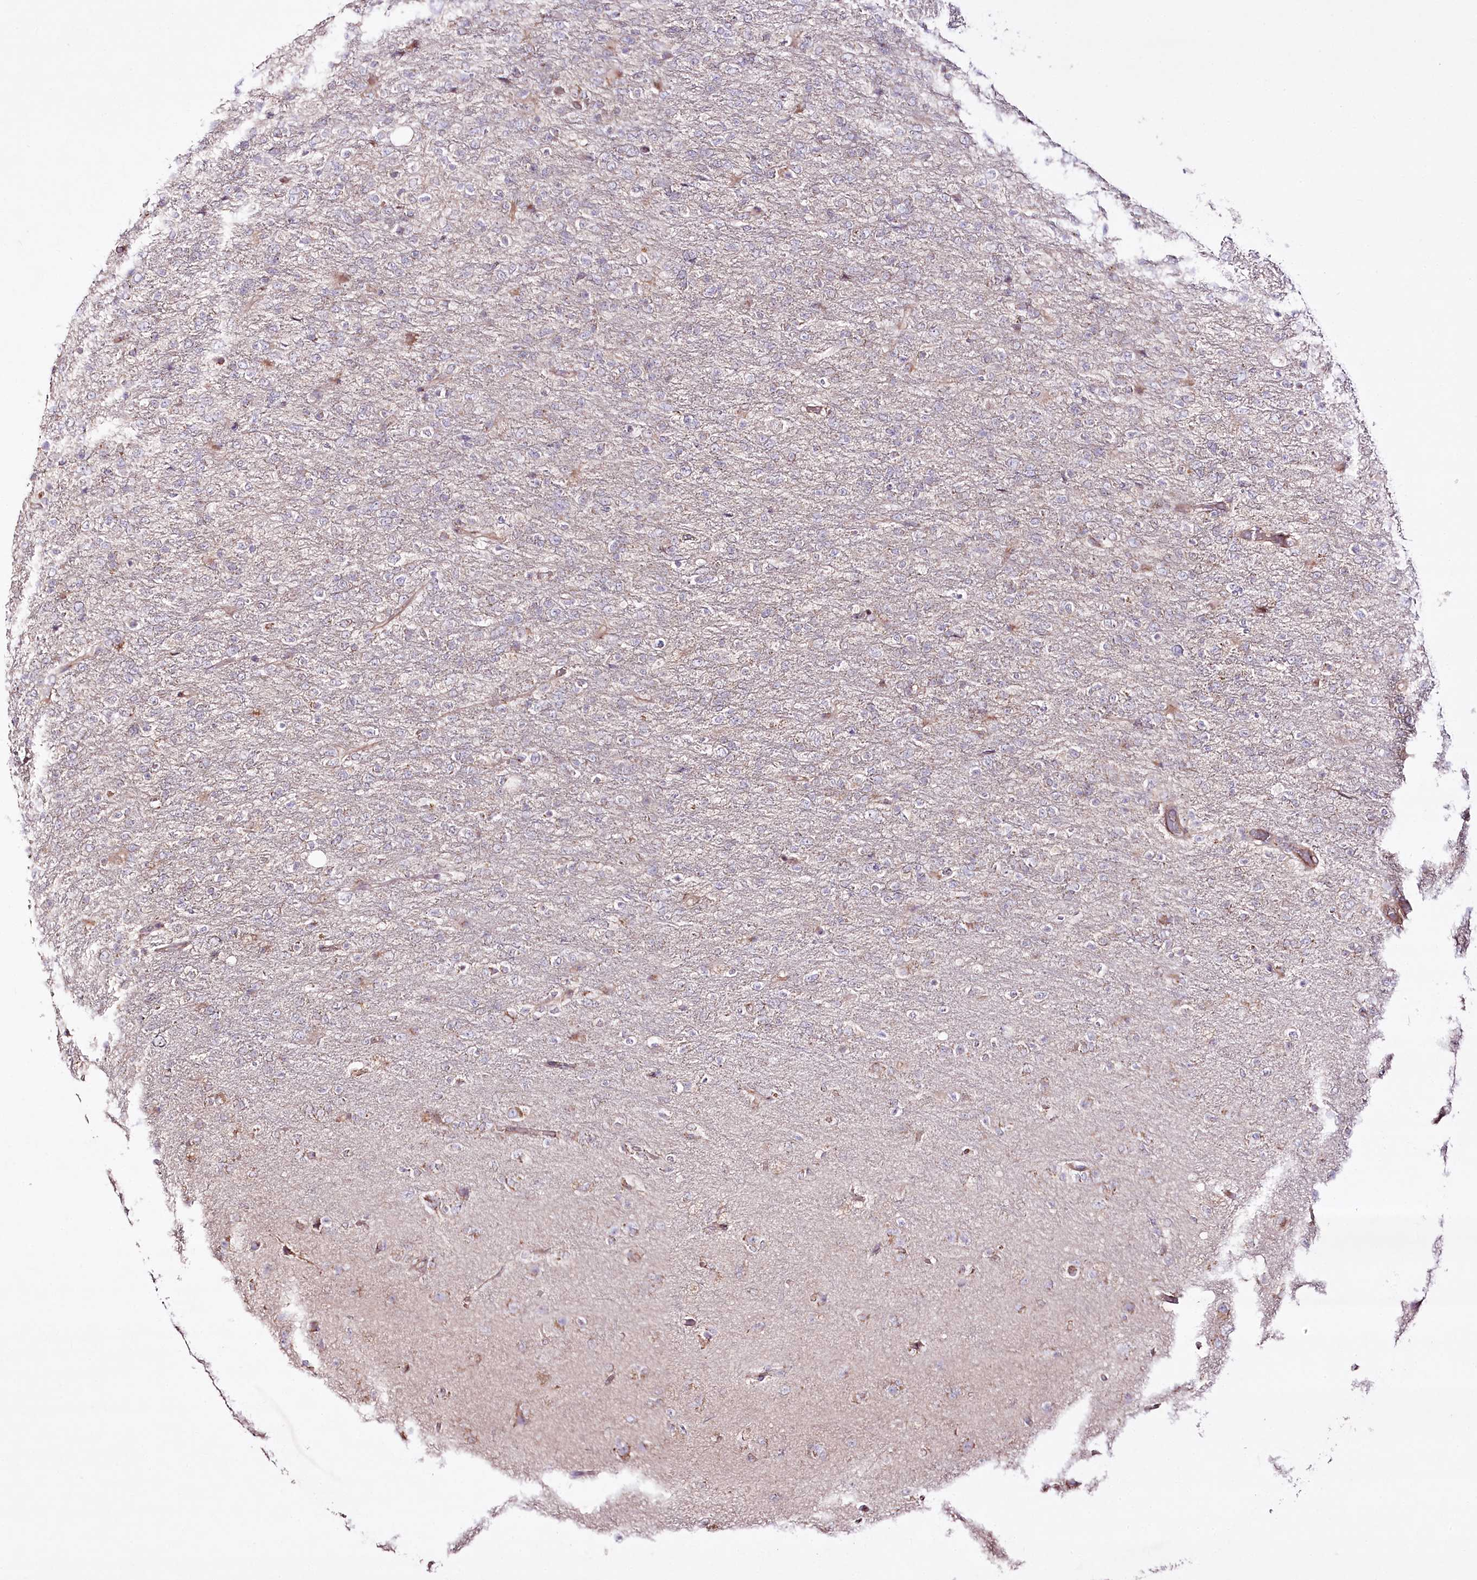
{"staining": {"intensity": "negative", "quantity": "none", "location": "none"}, "tissue": "glioma", "cell_type": "Tumor cells", "image_type": "cancer", "snomed": [{"axis": "morphology", "description": "Glioma, malignant, High grade"}, {"axis": "topography", "description": "Brain"}], "caption": "This is an IHC image of human glioma. There is no staining in tumor cells.", "gene": "REXO2", "patient": {"sex": "female", "age": 74}}